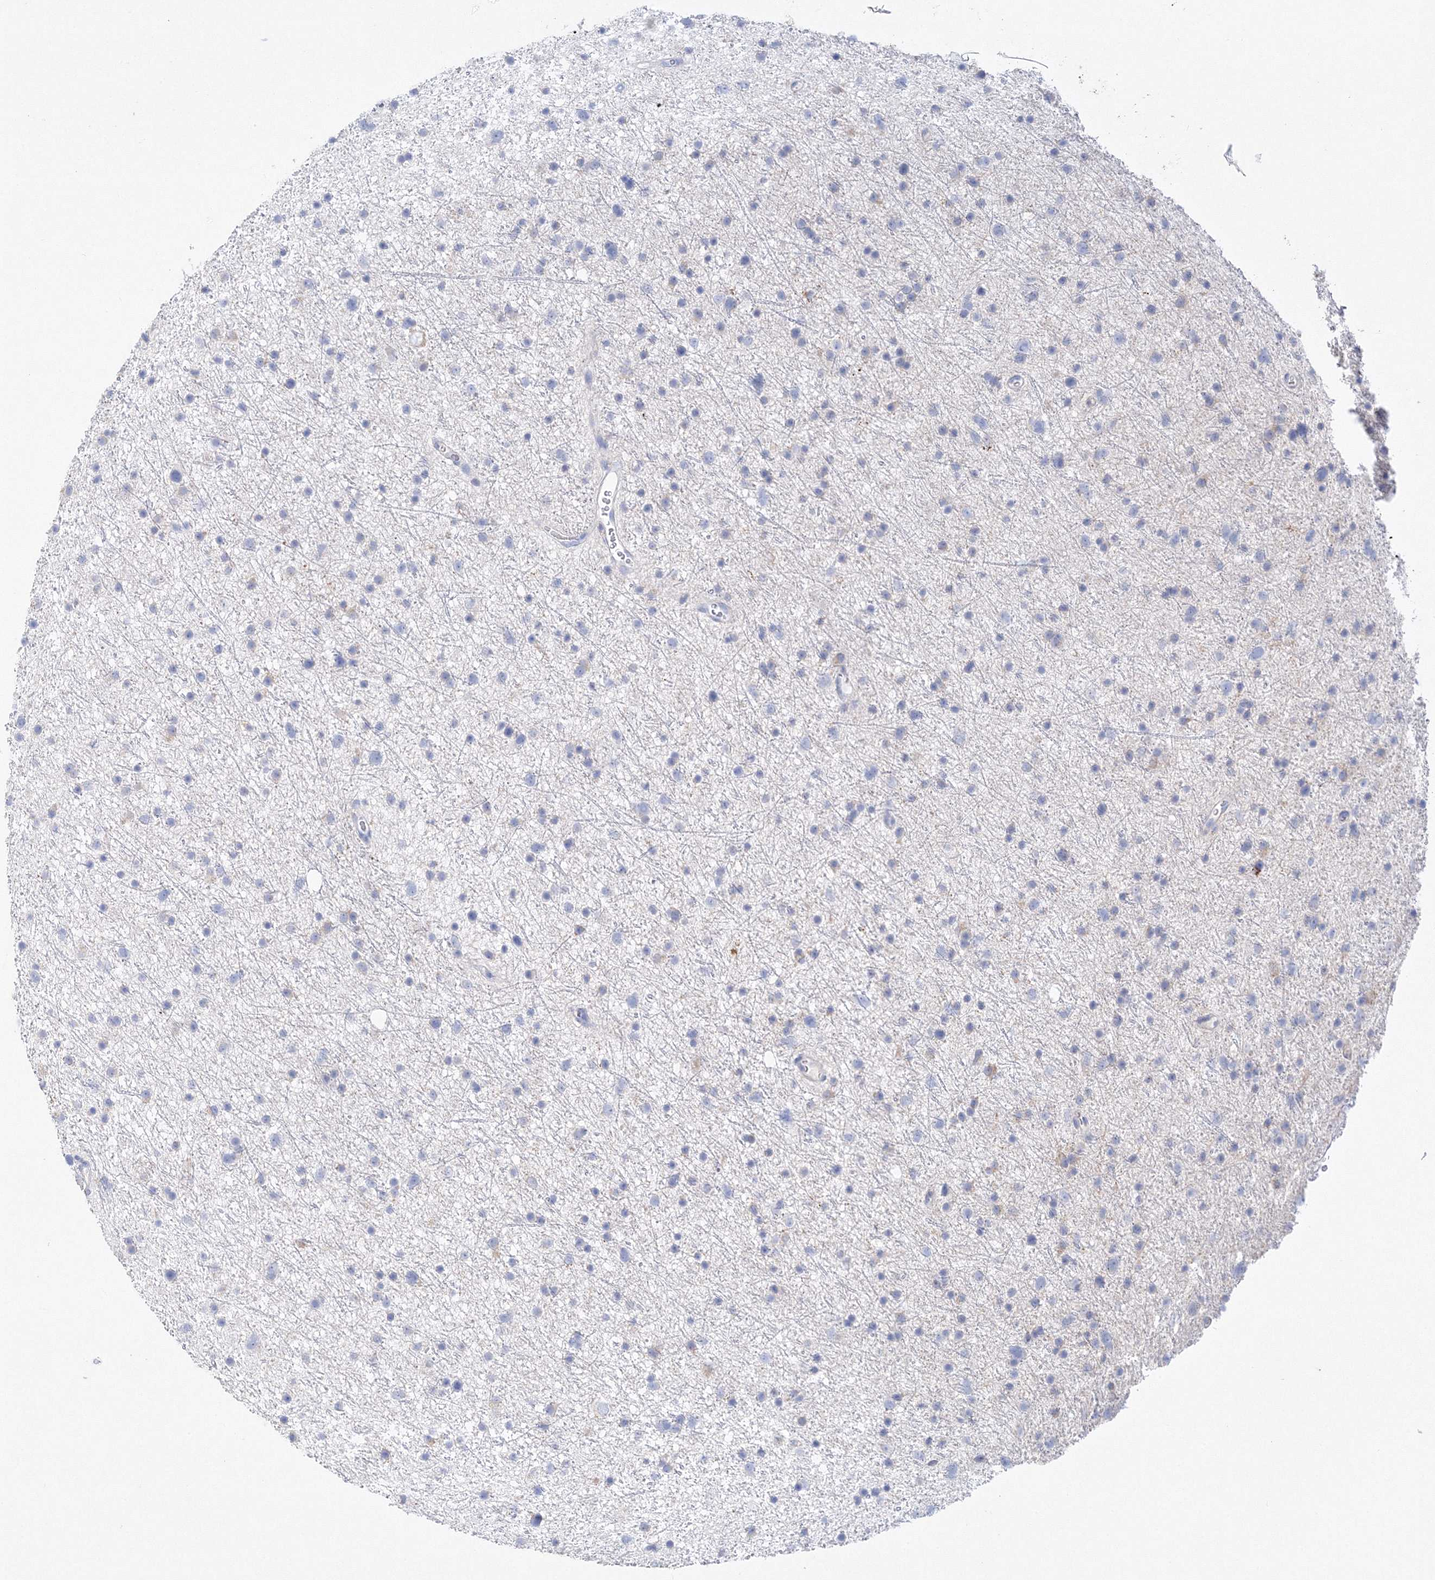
{"staining": {"intensity": "negative", "quantity": "none", "location": "none"}, "tissue": "glioma", "cell_type": "Tumor cells", "image_type": "cancer", "snomed": [{"axis": "morphology", "description": "Glioma, malignant, Low grade"}, {"axis": "topography", "description": "Cerebral cortex"}], "caption": "IHC micrograph of human glioma stained for a protein (brown), which displays no positivity in tumor cells.", "gene": "MERTK", "patient": {"sex": "female", "age": 39}}